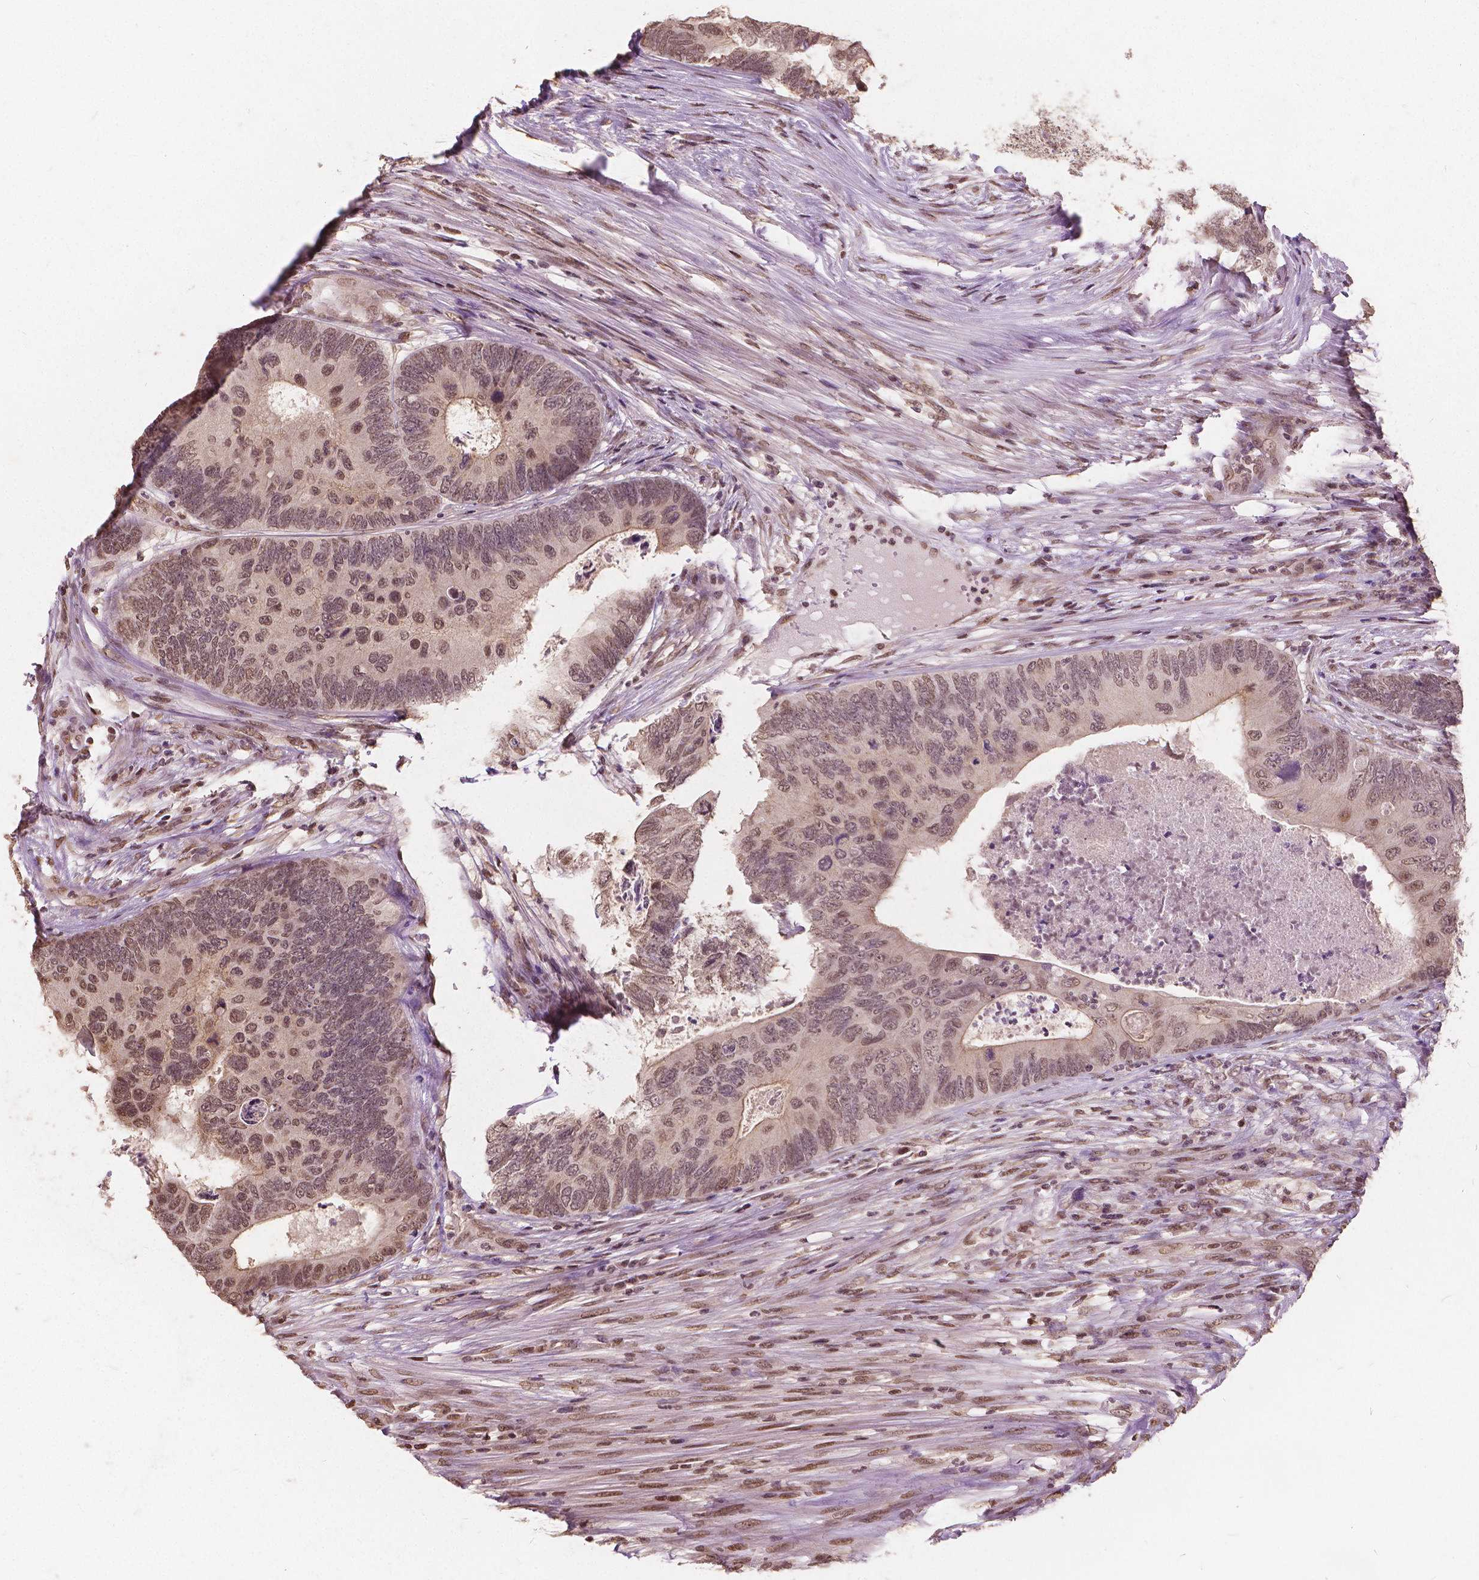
{"staining": {"intensity": "moderate", "quantity": ">75%", "location": "nuclear"}, "tissue": "colorectal cancer", "cell_type": "Tumor cells", "image_type": "cancer", "snomed": [{"axis": "morphology", "description": "Adenocarcinoma, NOS"}, {"axis": "topography", "description": "Colon"}], "caption": "DAB immunohistochemical staining of human colorectal cancer (adenocarcinoma) reveals moderate nuclear protein expression in about >75% of tumor cells.", "gene": "HOXA10", "patient": {"sex": "female", "age": 67}}